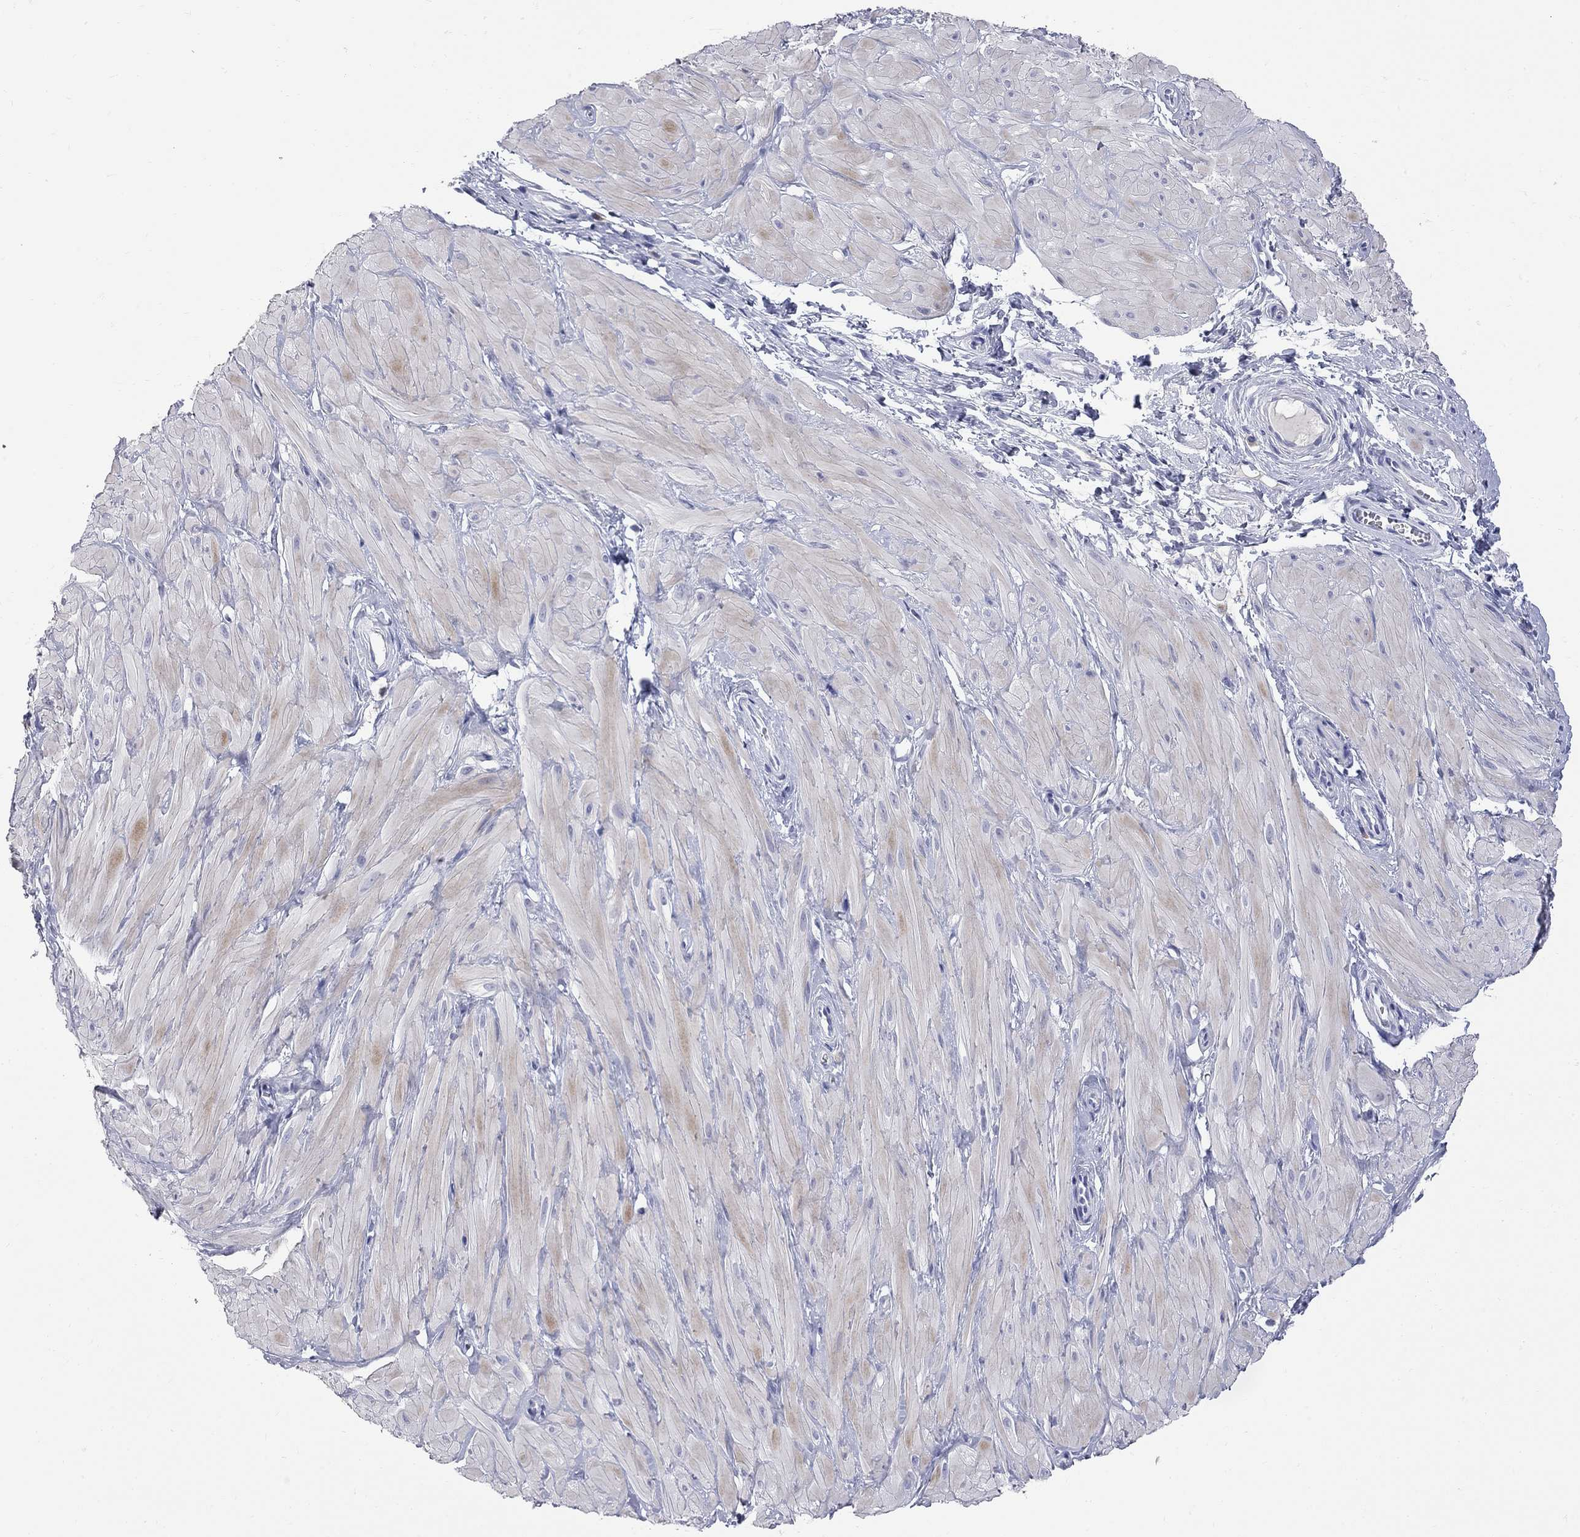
{"staining": {"intensity": "negative", "quantity": "none", "location": "none"}, "tissue": "adipose tissue", "cell_type": "Adipocytes", "image_type": "normal", "snomed": [{"axis": "morphology", "description": "Normal tissue, NOS"}, {"axis": "topography", "description": "Smooth muscle"}, {"axis": "topography", "description": "Peripheral nerve tissue"}], "caption": "DAB immunohistochemical staining of unremarkable human adipose tissue exhibits no significant staining in adipocytes.", "gene": "FAM221B", "patient": {"sex": "male", "age": 22}}